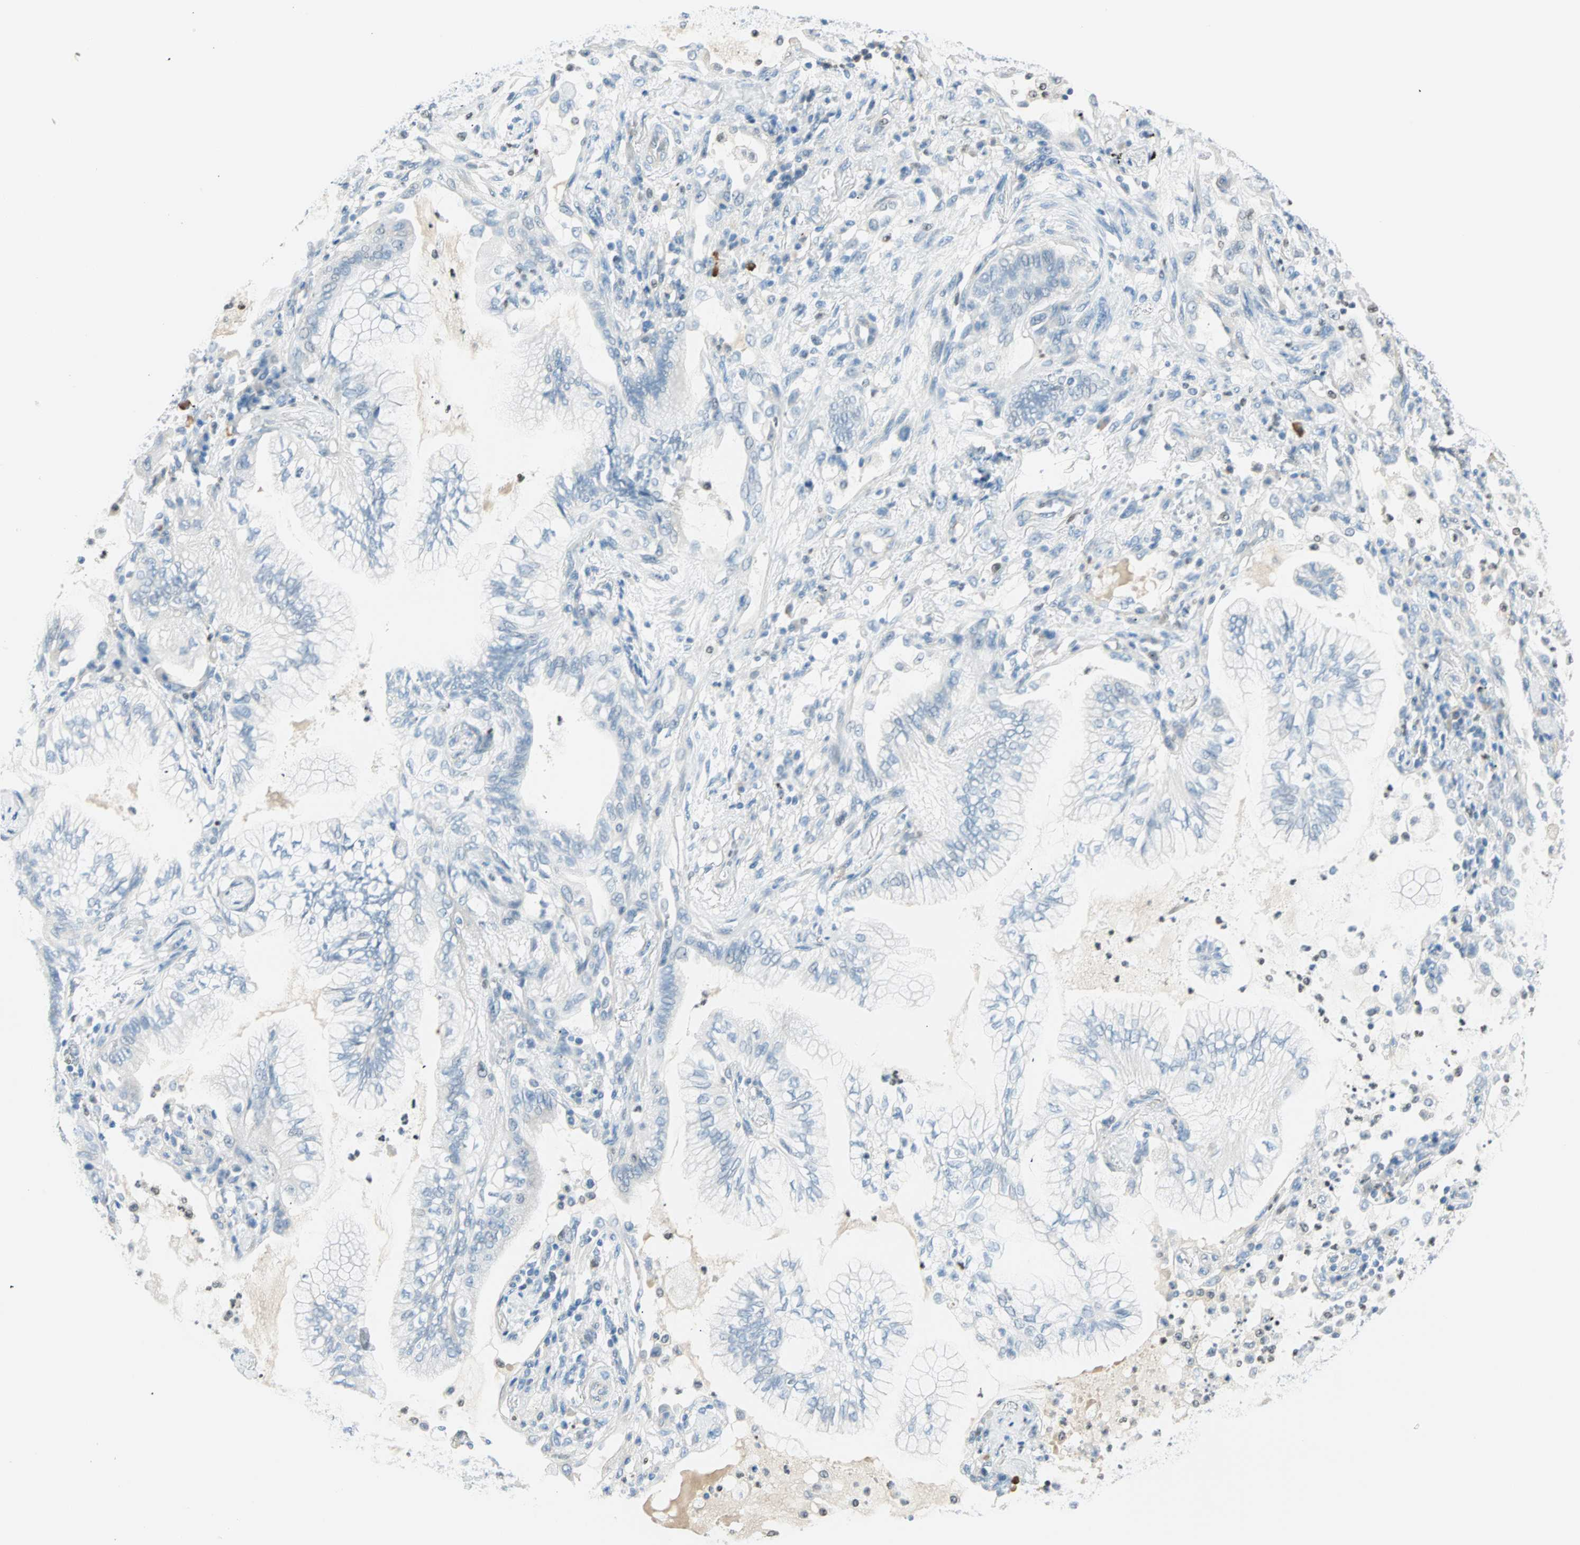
{"staining": {"intensity": "negative", "quantity": "none", "location": "none"}, "tissue": "lung cancer", "cell_type": "Tumor cells", "image_type": "cancer", "snomed": [{"axis": "morphology", "description": "Normal tissue, NOS"}, {"axis": "morphology", "description": "Adenocarcinoma, NOS"}, {"axis": "topography", "description": "Bronchus"}, {"axis": "topography", "description": "Lung"}], "caption": "A histopathology image of human lung cancer is negative for staining in tumor cells. Nuclei are stained in blue.", "gene": "MLLT10", "patient": {"sex": "female", "age": 70}}